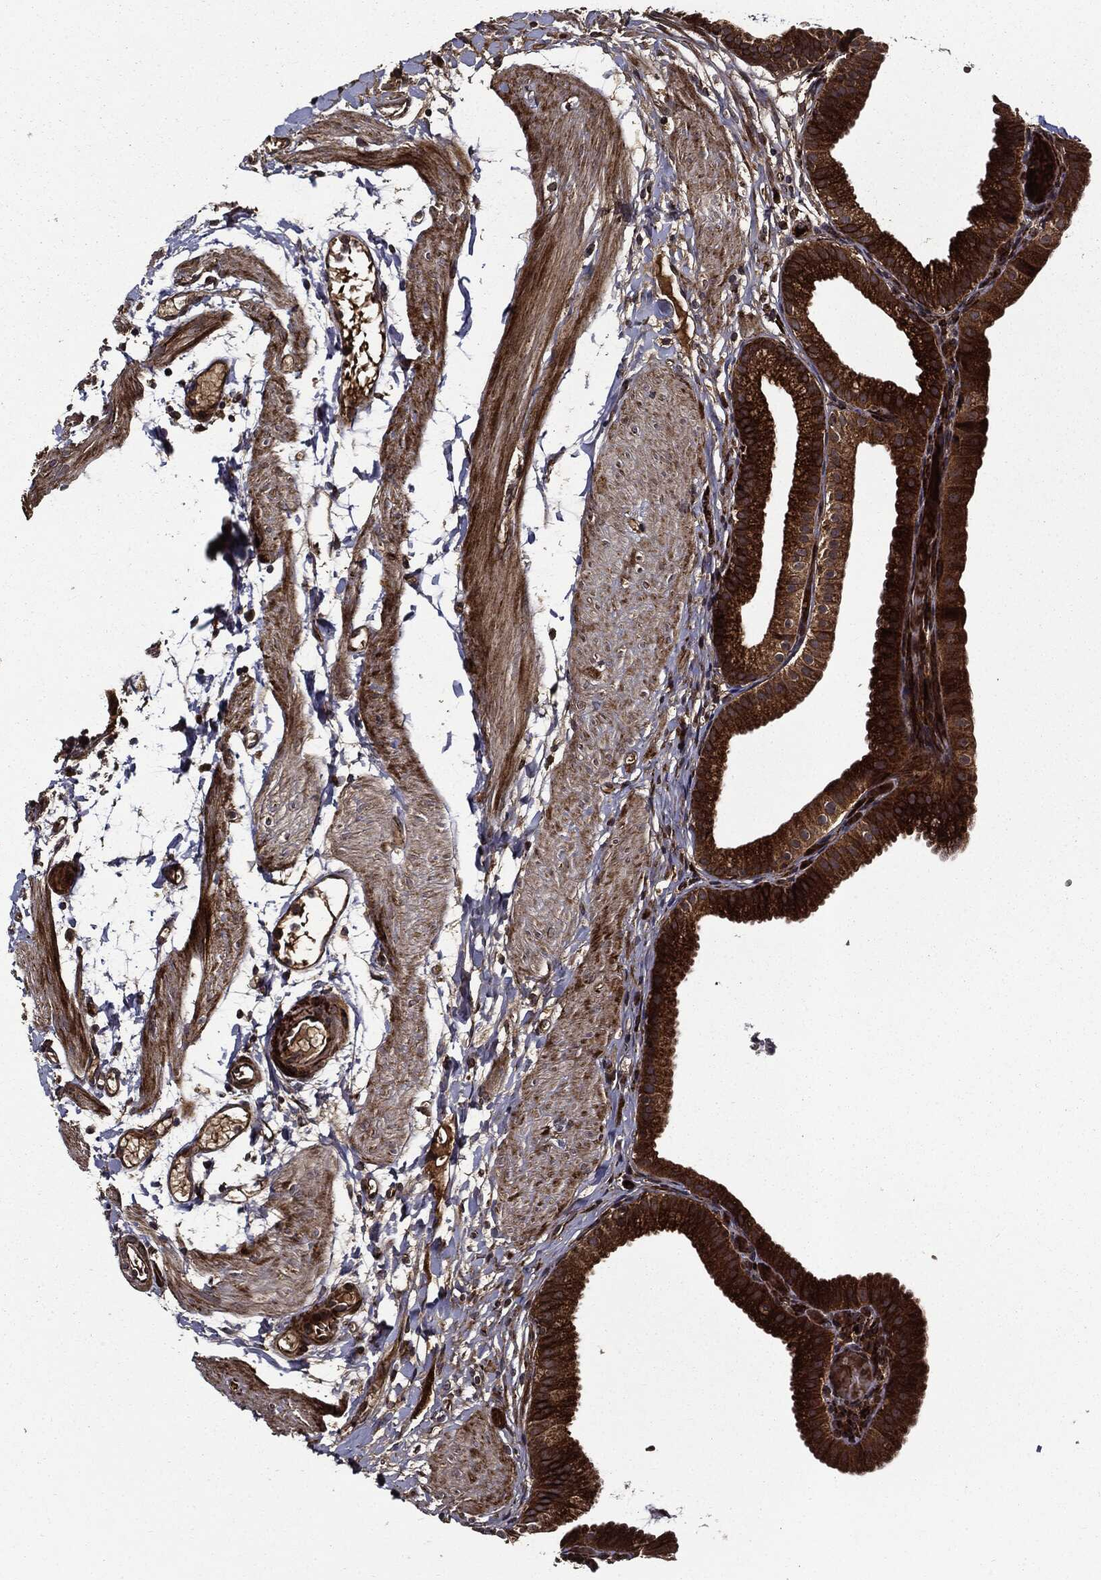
{"staining": {"intensity": "strong", "quantity": ">75%", "location": "cytoplasmic/membranous"}, "tissue": "gallbladder", "cell_type": "Glandular cells", "image_type": "normal", "snomed": [{"axis": "morphology", "description": "Normal tissue, NOS"}, {"axis": "topography", "description": "Gallbladder"}, {"axis": "topography", "description": "Peripheral nerve tissue"}], "caption": "Immunohistochemistry (IHC) histopathology image of normal human gallbladder stained for a protein (brown), which exhibits high levels of strong cytoplasmic/membranous staining in approximately >75% of glandular cells.", "gene": "HTT", "patient": {"sex": "female", "age": 45}}